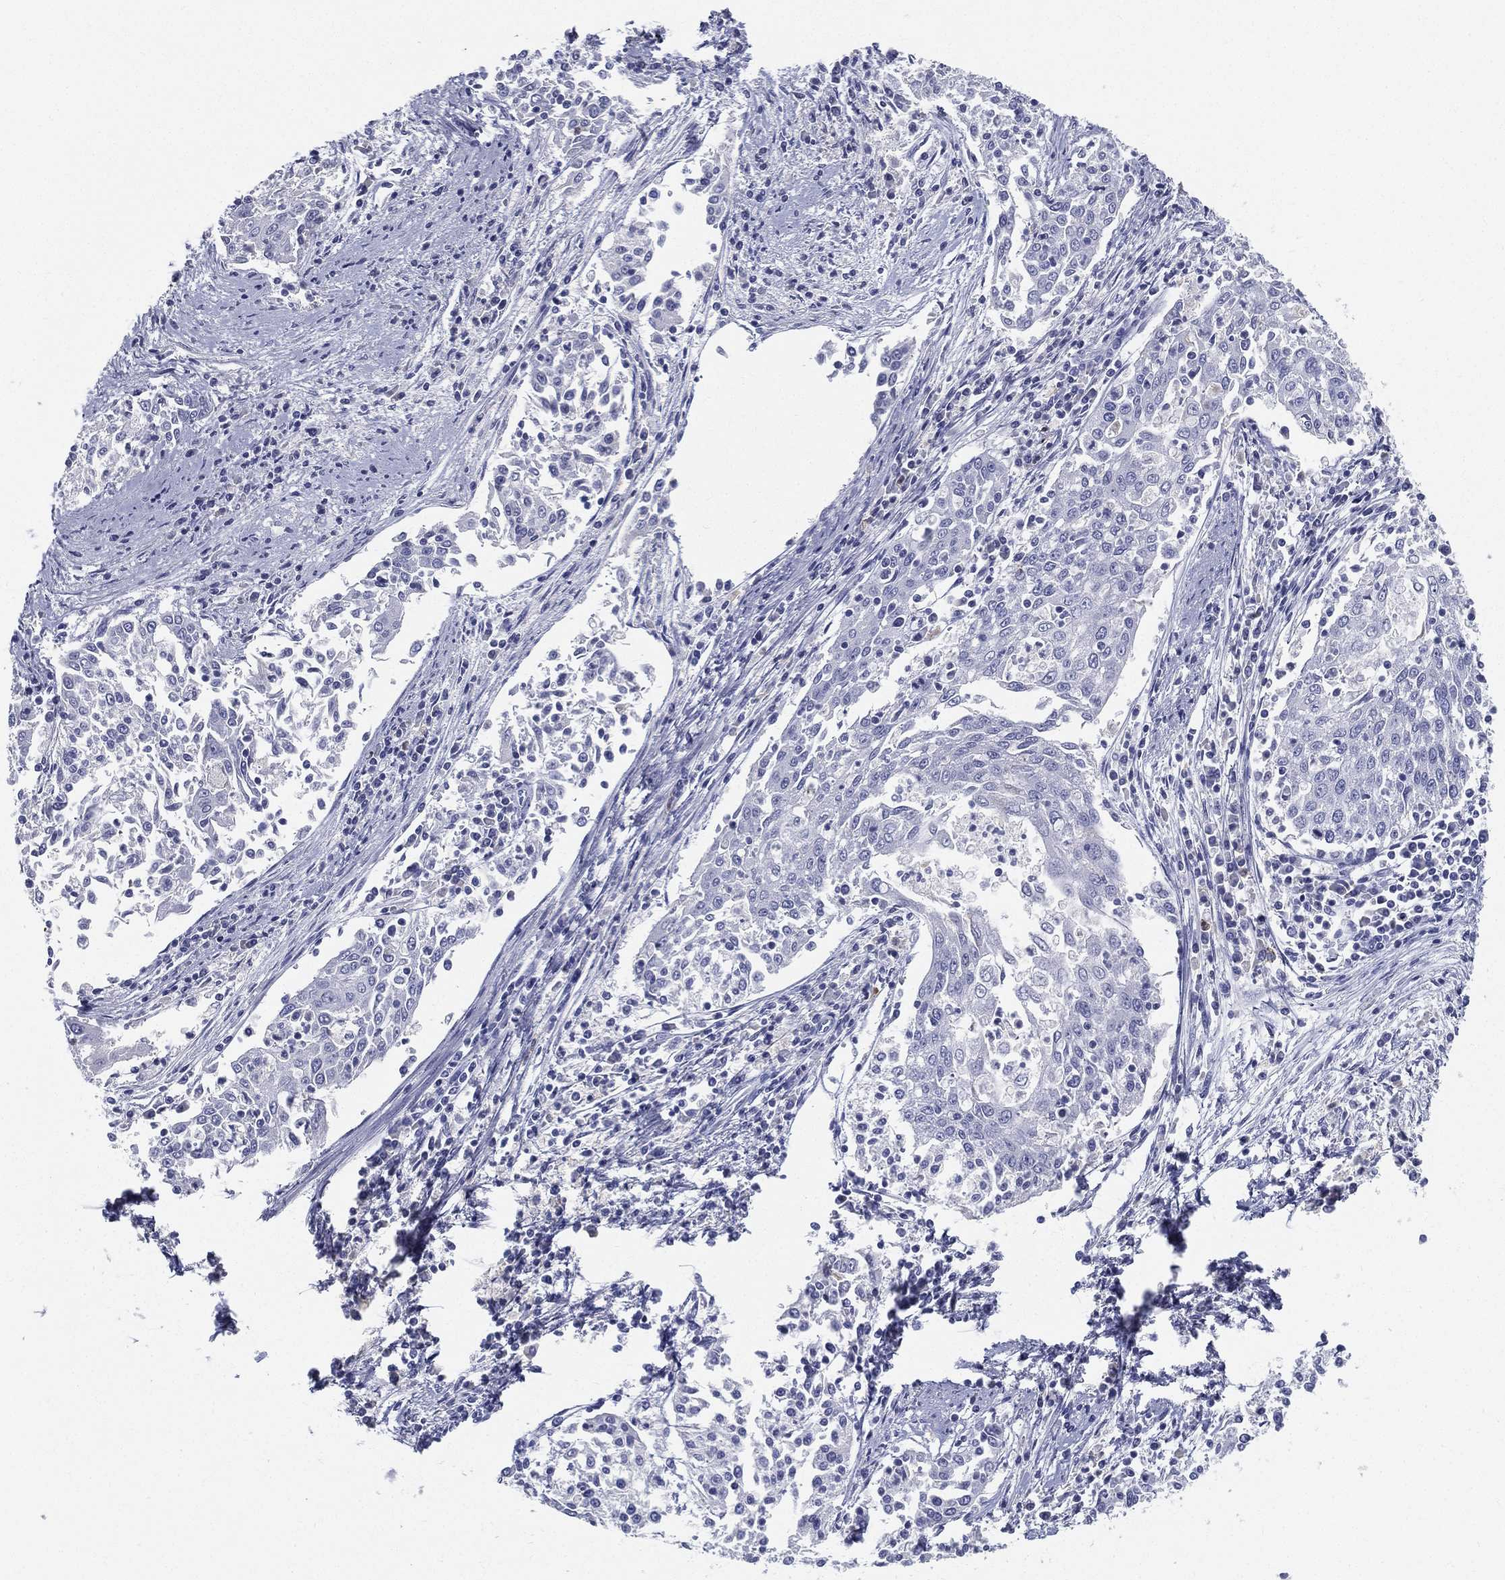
{"staining": {"intensity": "negative", "quantity": "none", "location": "none"}, "tissue": "cervical cancer", "cell_type": "Tumor cells", "image_type": "cancer", "snomed": [{"axis": "morphology", "description": "Squamous cell carcinoma, NOS"}, {"axis": "topography", "description": "Cervix"}], "caption": "Protein analysis of squamous cell carcinoma (cervical) reveals no significant positivity in tumor cells.", "gene": "STS", "patient": {"sex": "female", "age": 41}}